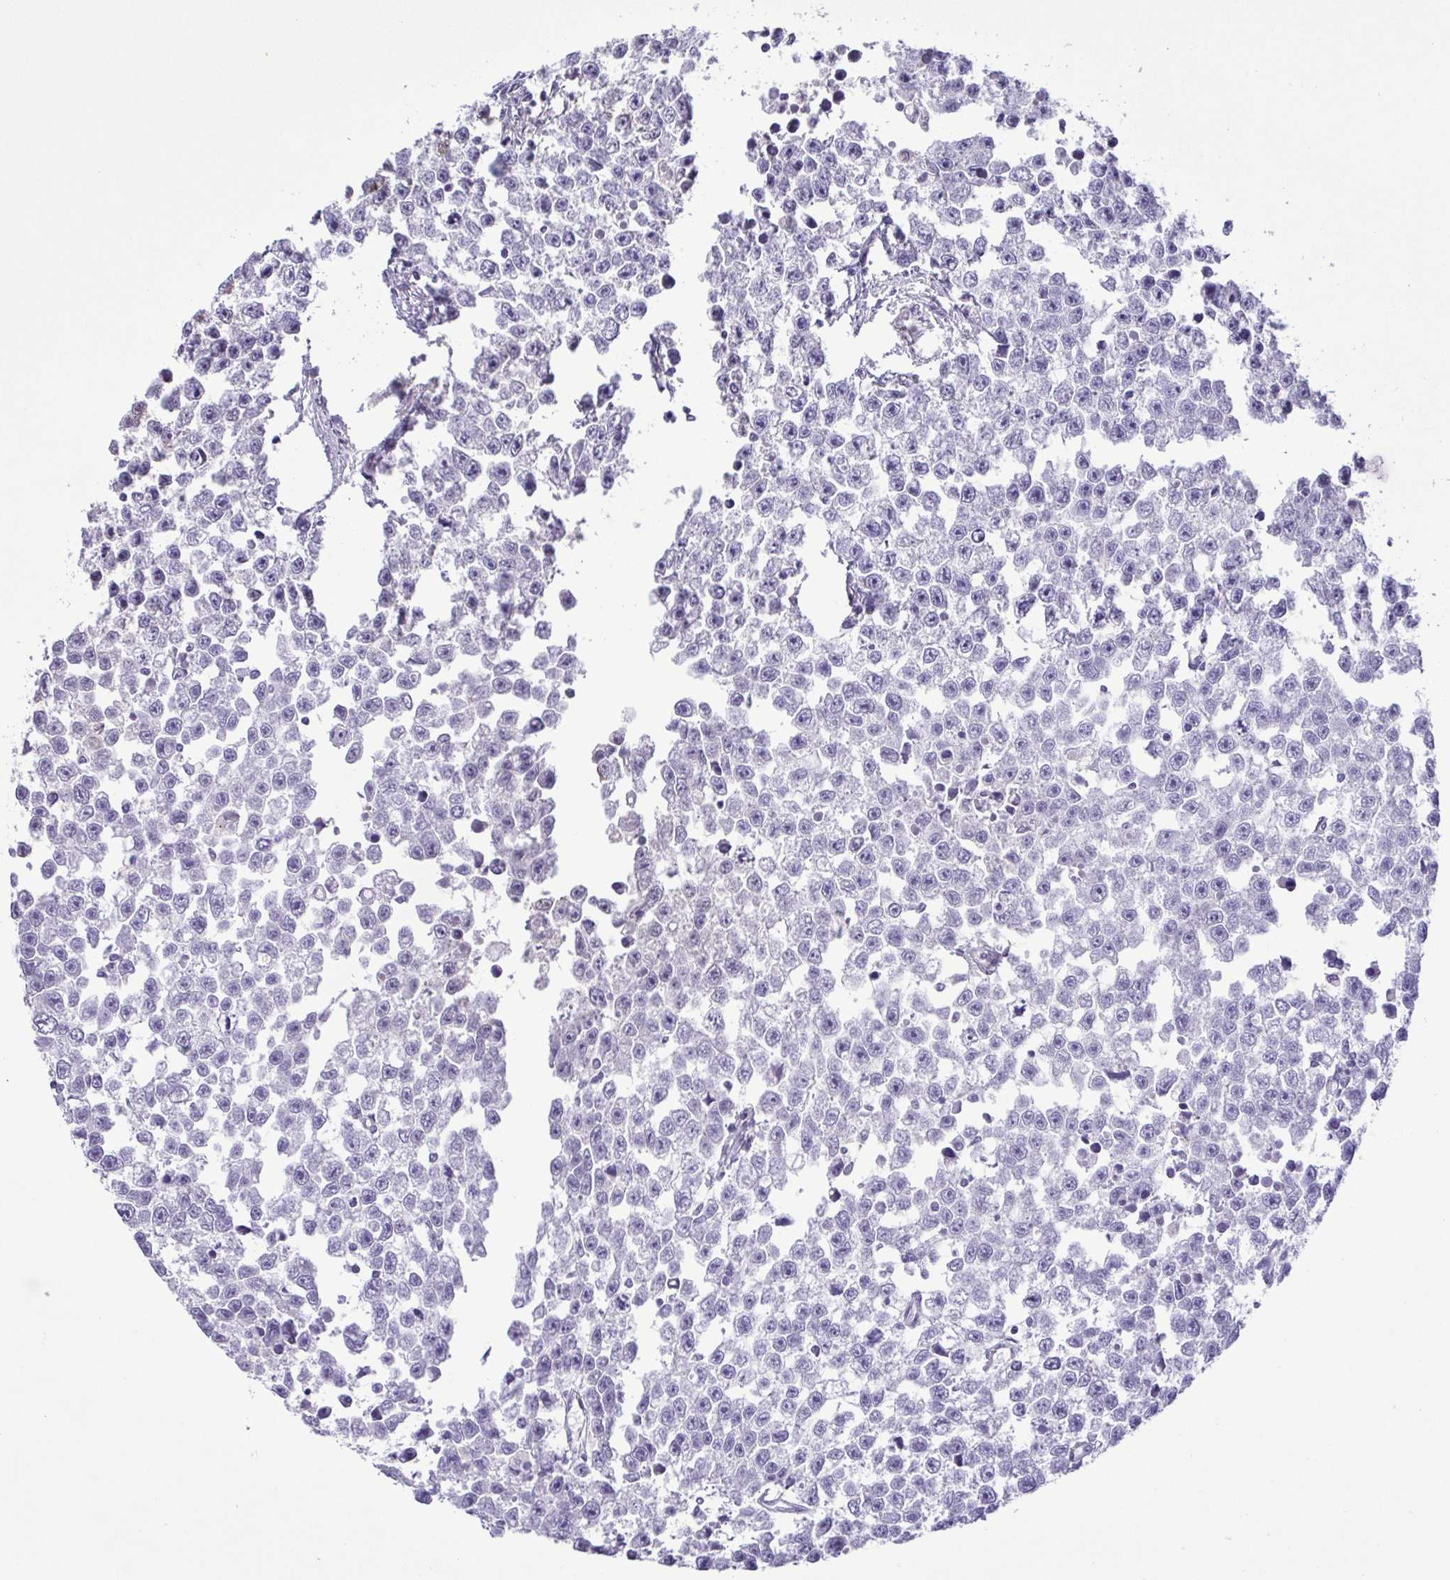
{"staining": {"intensity": "negative", "quantity": "none", "location": "none"}, "tissue": "testis cancer", "cell_type": "Tumor cells", "image_type": "cancer", "snomed": [{"axis": "morphology", "description": "Seminoma, NOS"}, {"axis": "topography", "description": "Testis"}], "caption": "Immunohistochemical staining of testis cancer demonstrates no significant positivity in tumor cells. (IHC, brightfield microscopy, high magnification).", "gene": "IL1RN", "patient": {"sex": "male", "age": 26}}